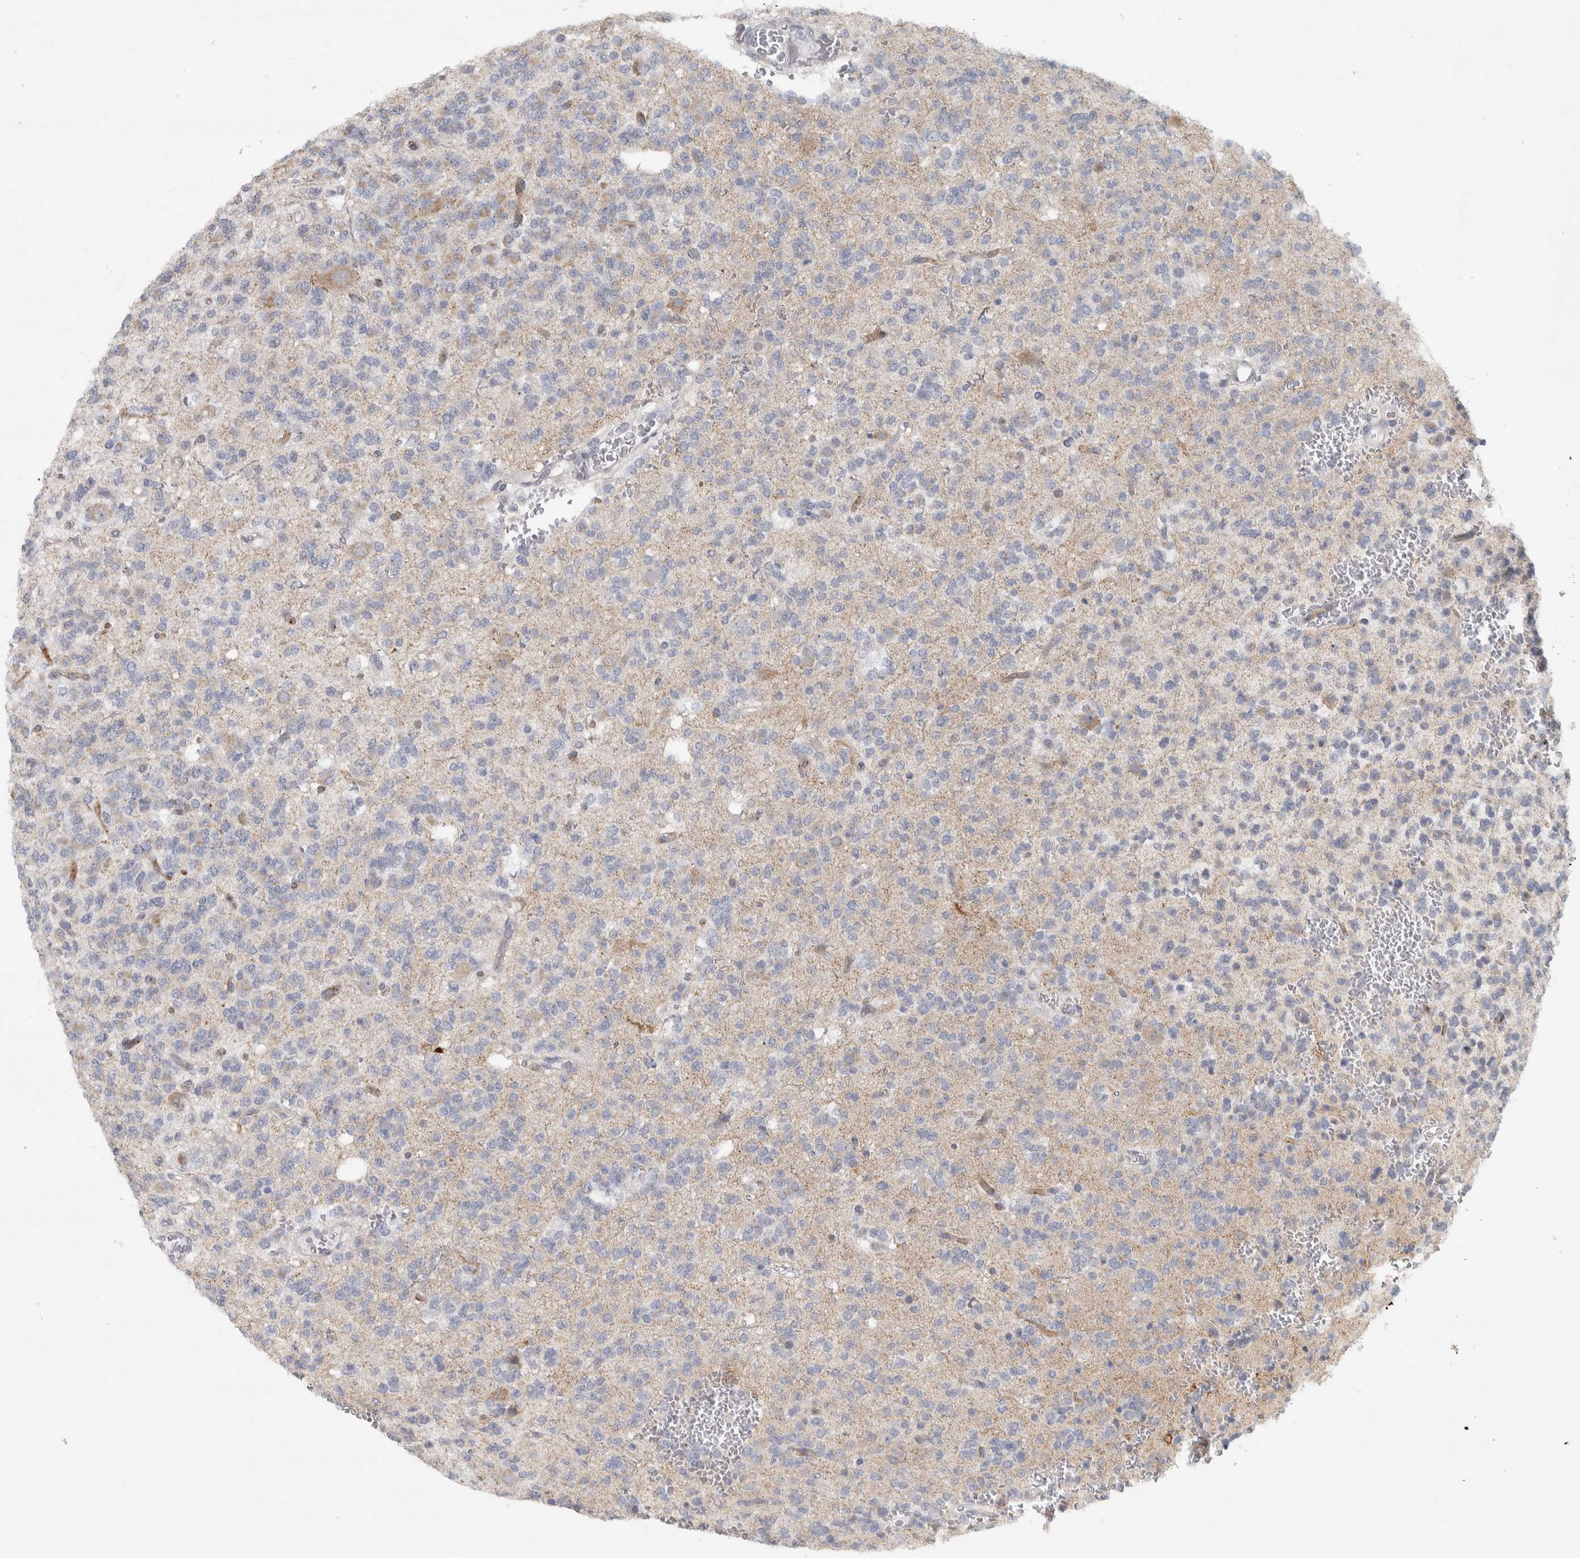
{"staining": {"intensity": "negative", "quantity": "none", "location": "none"}, "tissue": "glioma", "cell_type": "Tumor cells", "image_type": "cancer", "snomed": [{"axis": "morphology", "description": "Glioma, malignant, Low grade"}, {"axis": "topography", "description": "Brain"}], "caption": "IHC micrograph of neoplastic tissue: human malignant glioma (low-grade) stained with DAB demonstrates no significant protein expression in tumor cells.", "gene": "PTPRN2", "patient": {"sex": "male", "age": 38}}